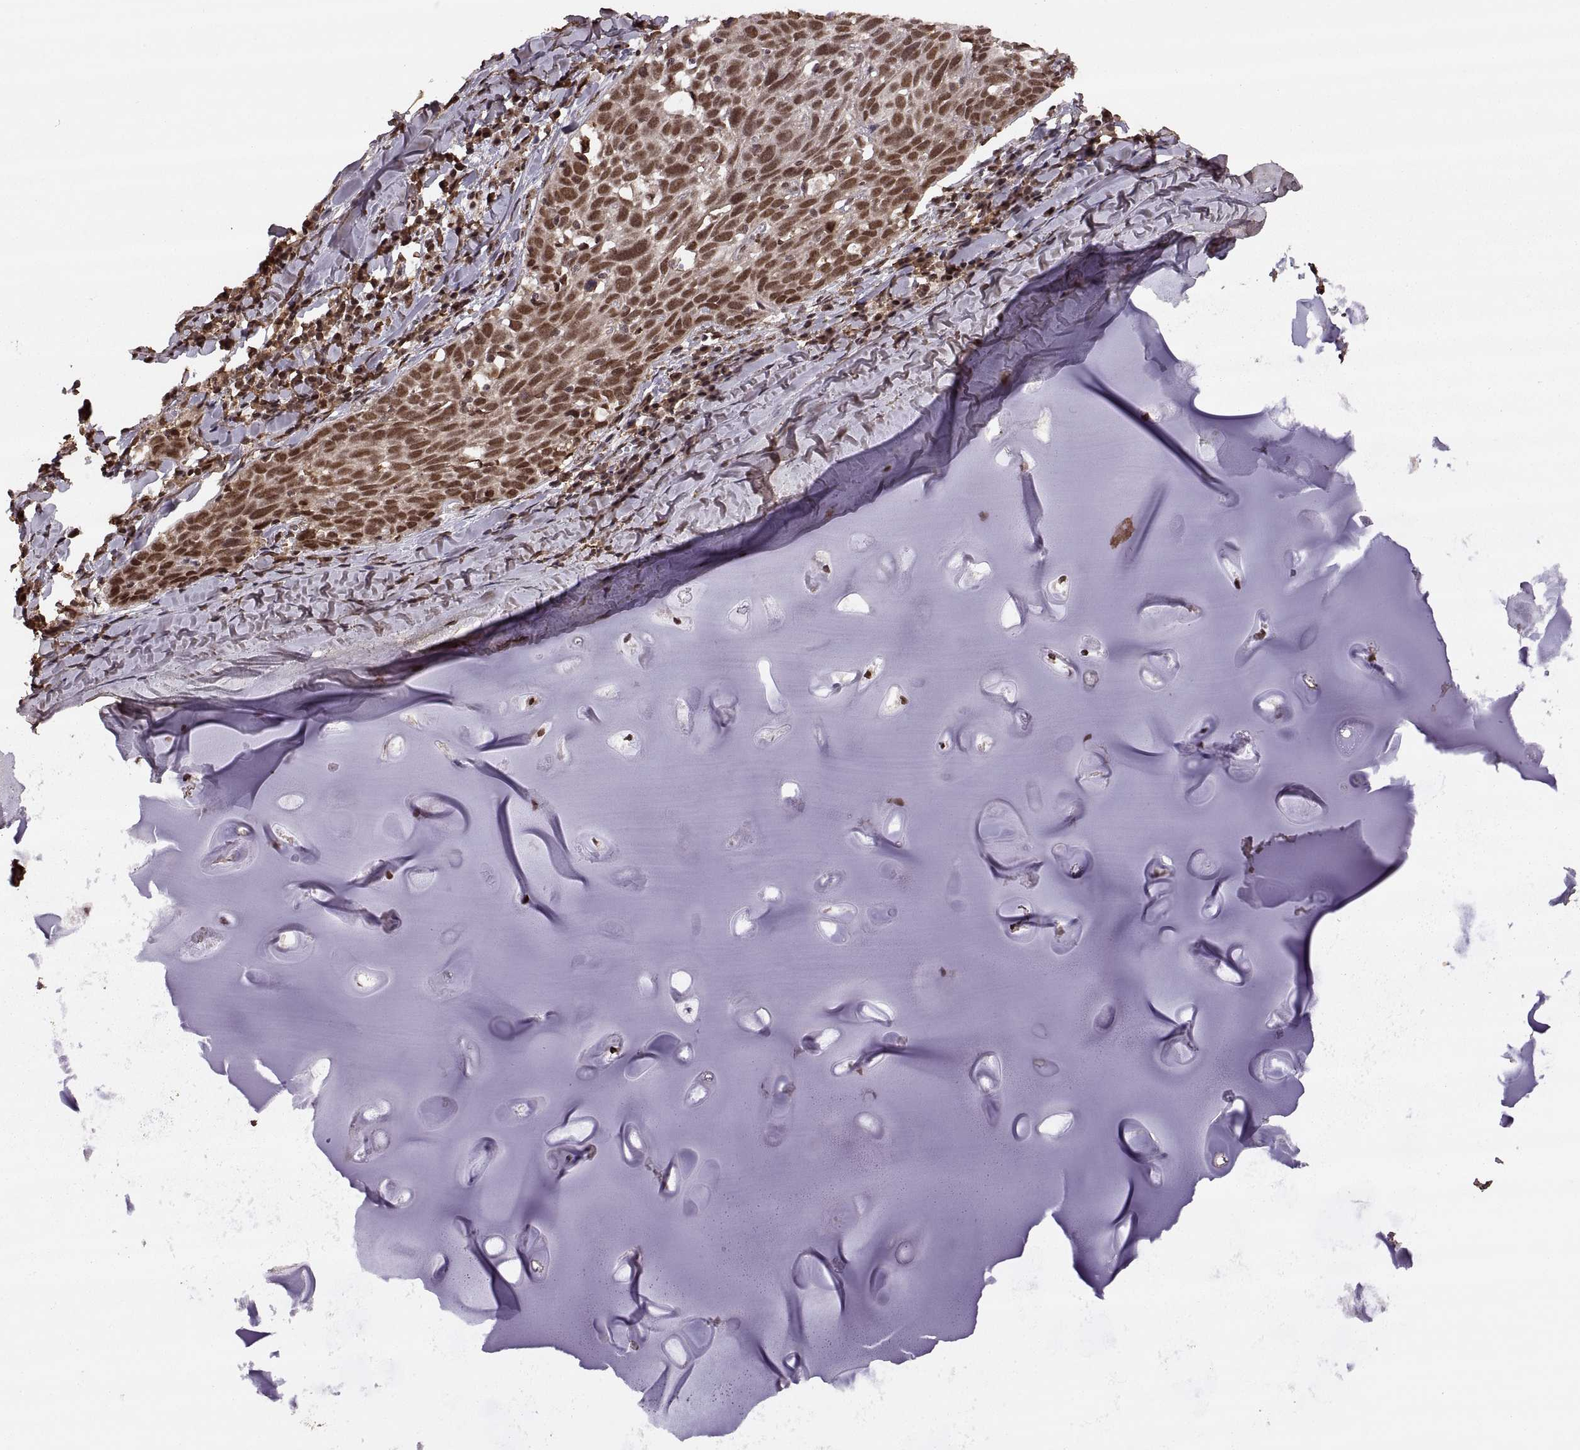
{"staining": {"intensity": "moderate", "quantity": ">75%", "location": "nuclear"}, "tissue": "lung cancer", "cell_type": "Tumor cells", "image_type": "cancer", "snomed": [{"axis": "morphology", "description": "Squamous cell carcinoma, NOS"}, {"axis": "topography", "description": "Lung"}], "caption": "Moderate nuclear protein expression is seen in approximately >75% of tumor cells in lung cancer.", "gene": "RFT1", "patient": {"sex": "male", "age": 57}}